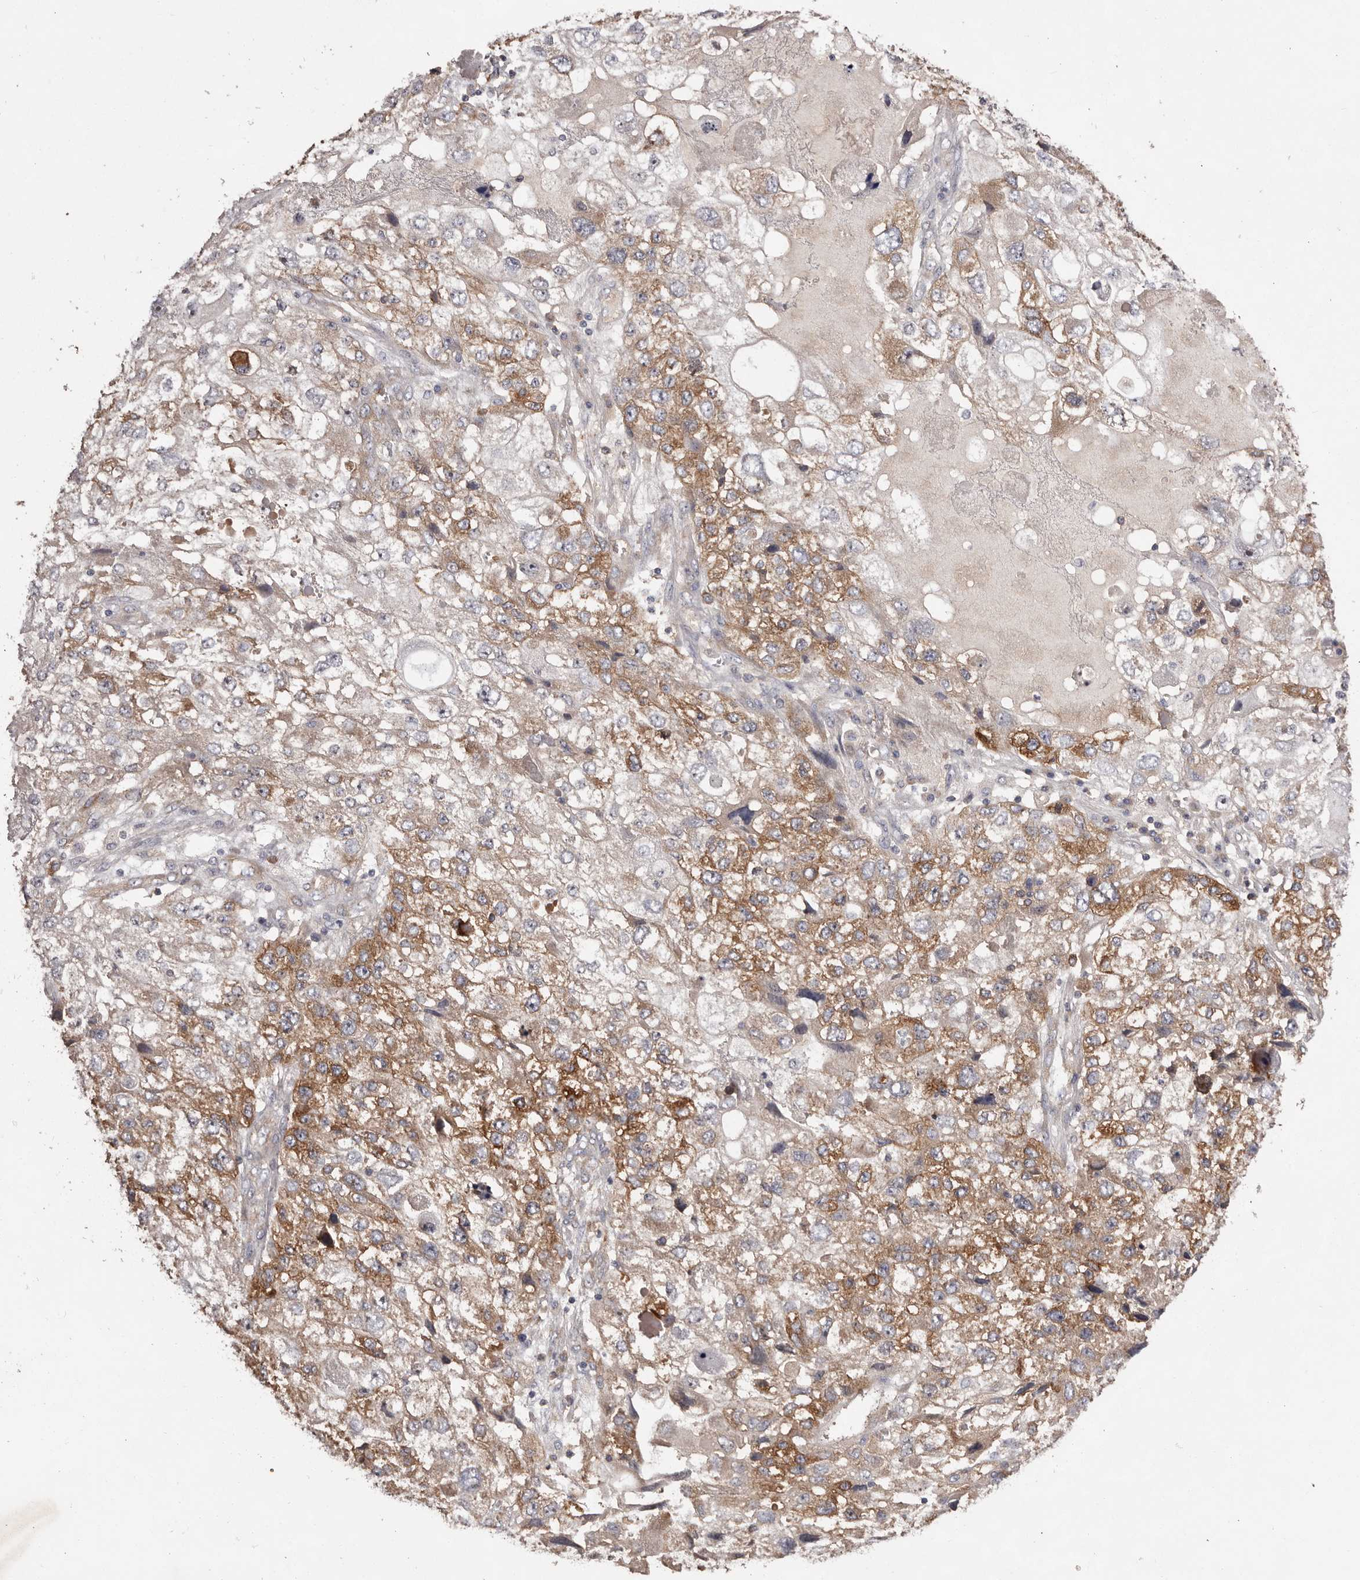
{"staining": {"intensity": "moderate", "quantity": "25%-75%", "location": "cytoplasmic/membranous"}, "tissue": "endometrial cancer", "cell_type": "Tumor cells", "image_type": "cancer", "snomed": [{"axis": "morphology", "description": "Adenocarcinoma, NOS"}, {"axis": "topography", "description": "Endometrium"}], "caption": "The image shows a brown stain indicating the presence of a protein in the cytoplasmic/membranous of tumor cells in adenocarcinoma (endometrial). (IHC, brightfield microscopy, high magnification).", "gene": "LTV1", "patient": {"sex": "female", "age": 49}}